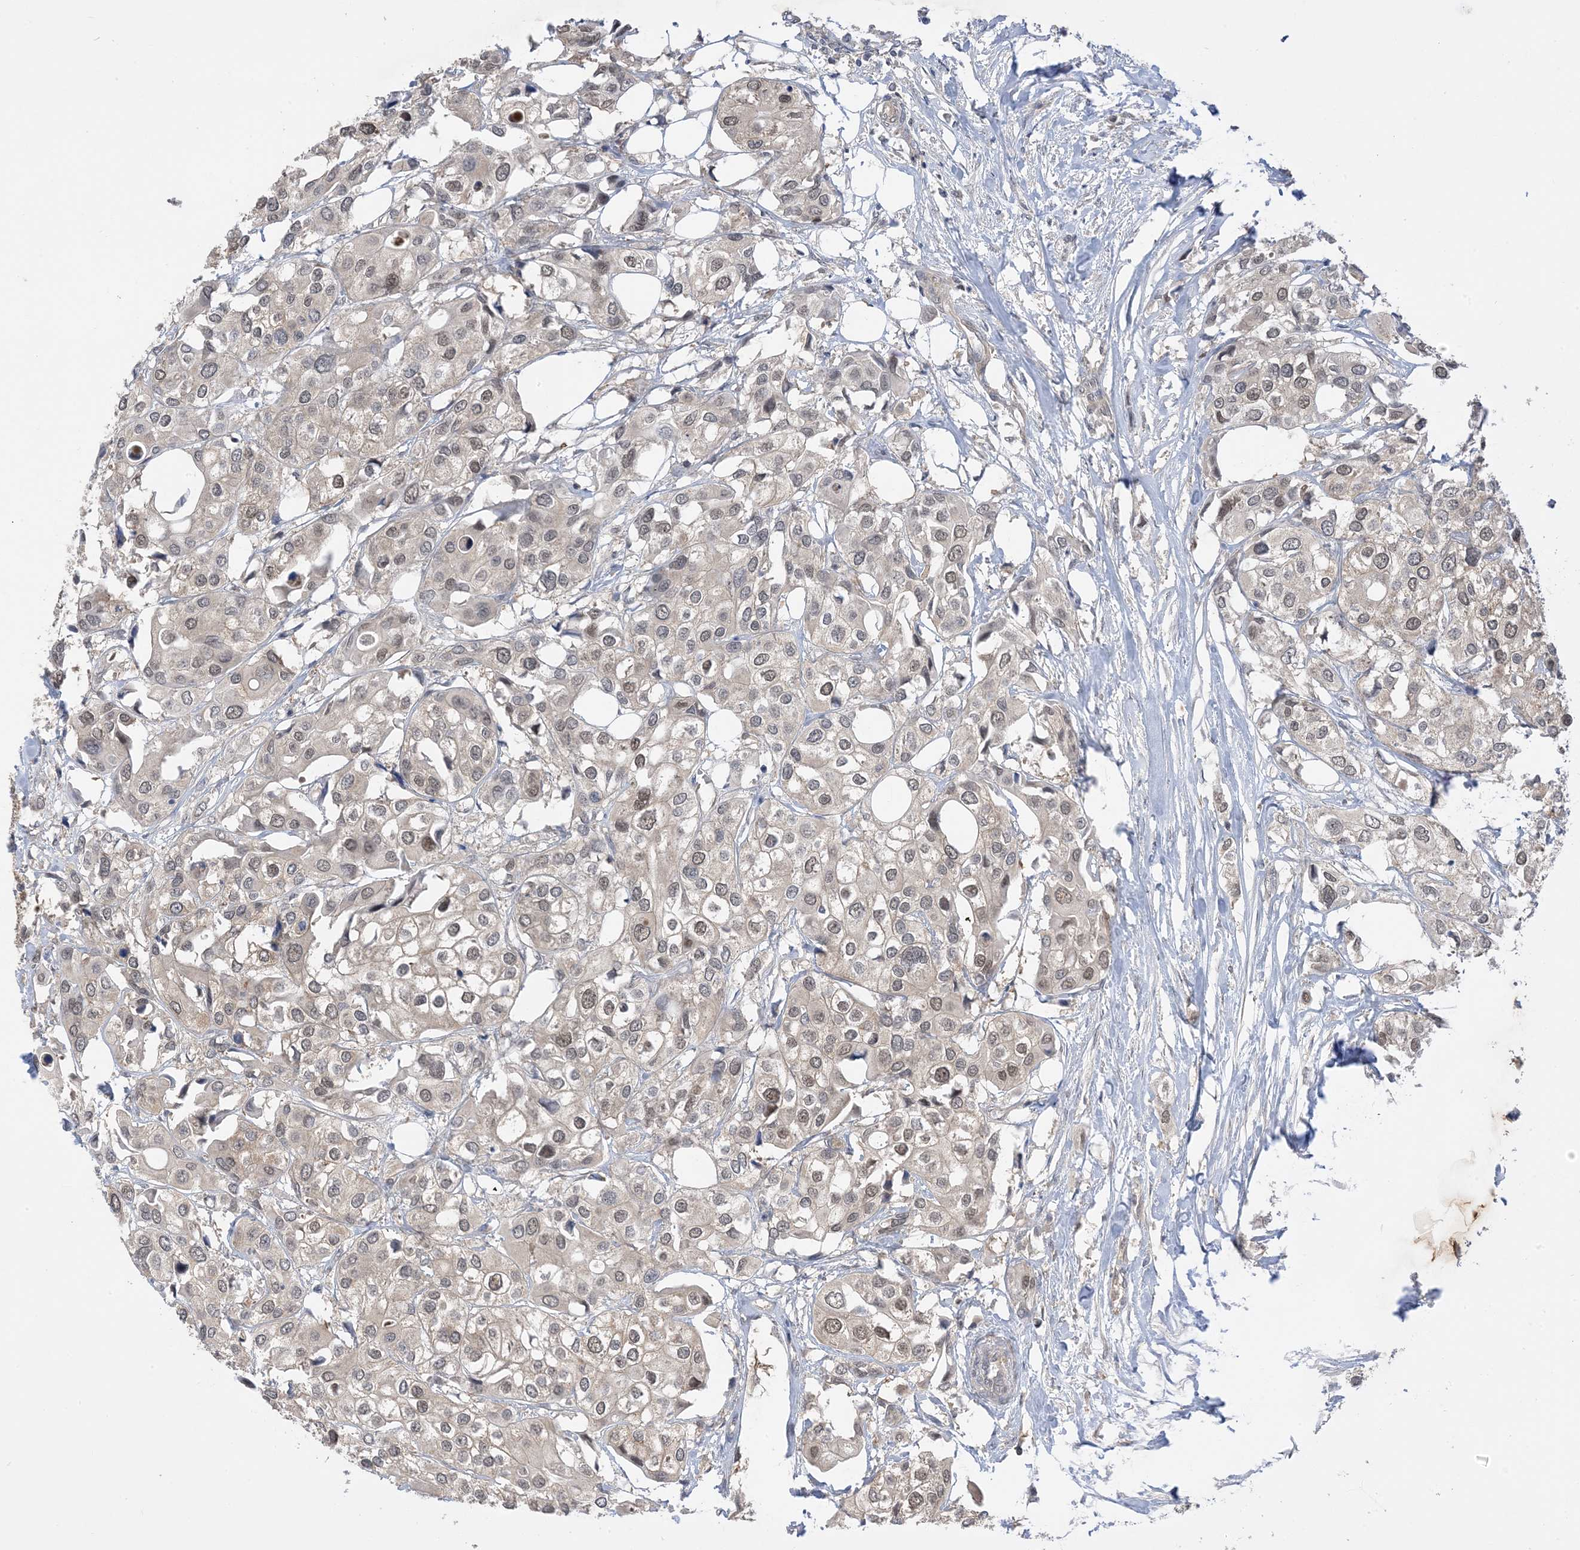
{"staining": {"intensity": "moderate", "quantity": "<25%", "location": "cytoplasmic/membranous,nuclear"}, "tissue": "urothelial cancer", "cell_type": "Tumor cells", "image_type": "cancer", "snomed": [{"axis": "morphology", "description": "Urothelial carcinoma, High grade"}, {"axis": "topography", "description": "Urinary bladder"}], "caption": "Human urothelial cancer stained with a protein marker shows moderate staining in tumor cells.", "gene": "WDR26", "patient": {"sex": "male", "age": 64}}